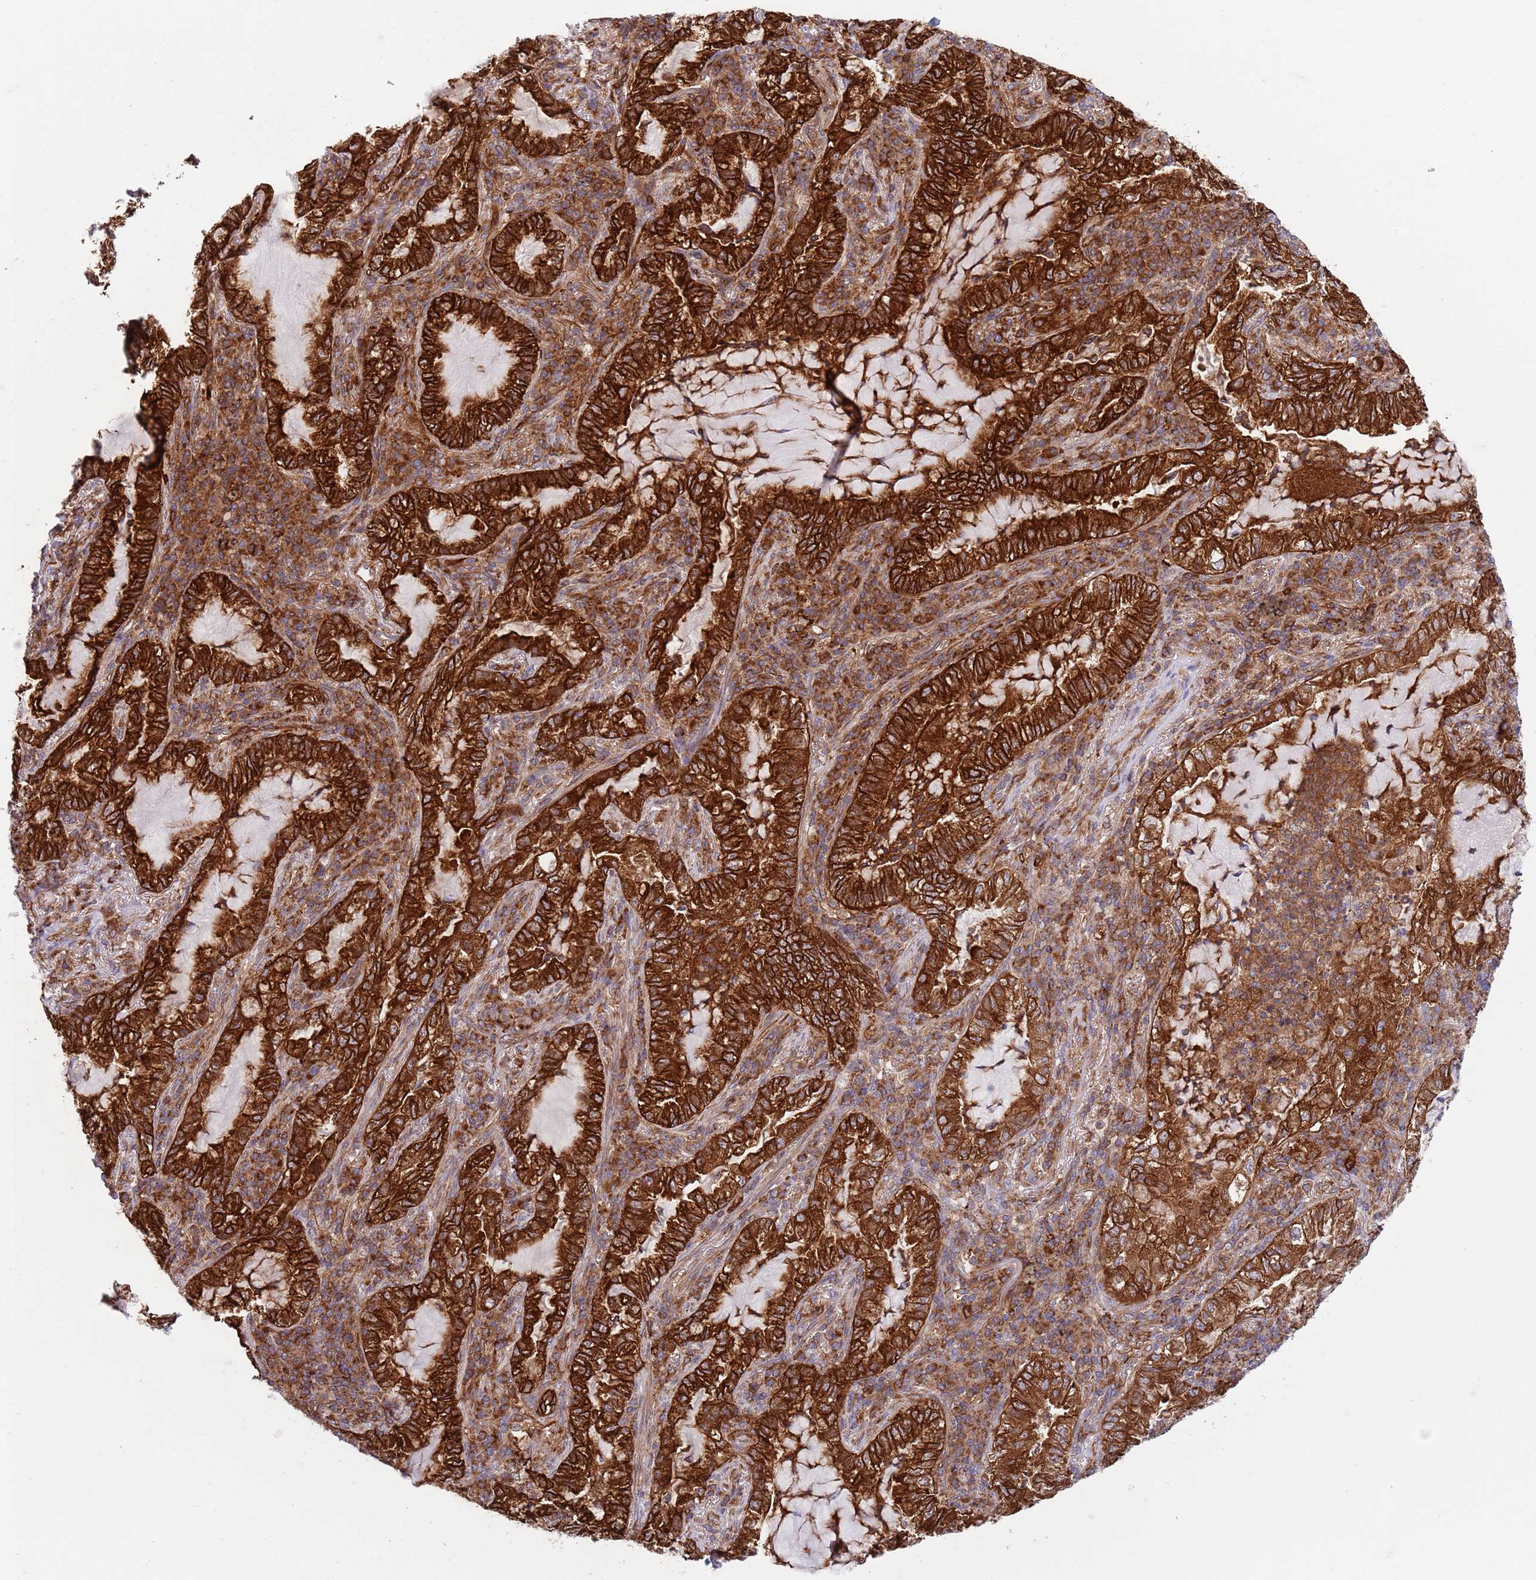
{"staining": {"intensity": "strong", "quantity": ">75%", "location": "cytoplasmic/membranous"}, "tissue": "lung cancer", "cell_type": "Tumor cells", "image_type": "cancer", "snomed": [{"axis": "morphology", "description": "Adenocarcinoma, NOS"}, {"axis": "topography", "description": "Lung"}], "caption": "Immunohistochemical staining of human lung cancer displays high levels of strong cytoplasmic/membranous protein positivity in approximately >75% of tumor cells.", "gene": "ZMYM5", "patient": {"sex": "female", "age": 73}}